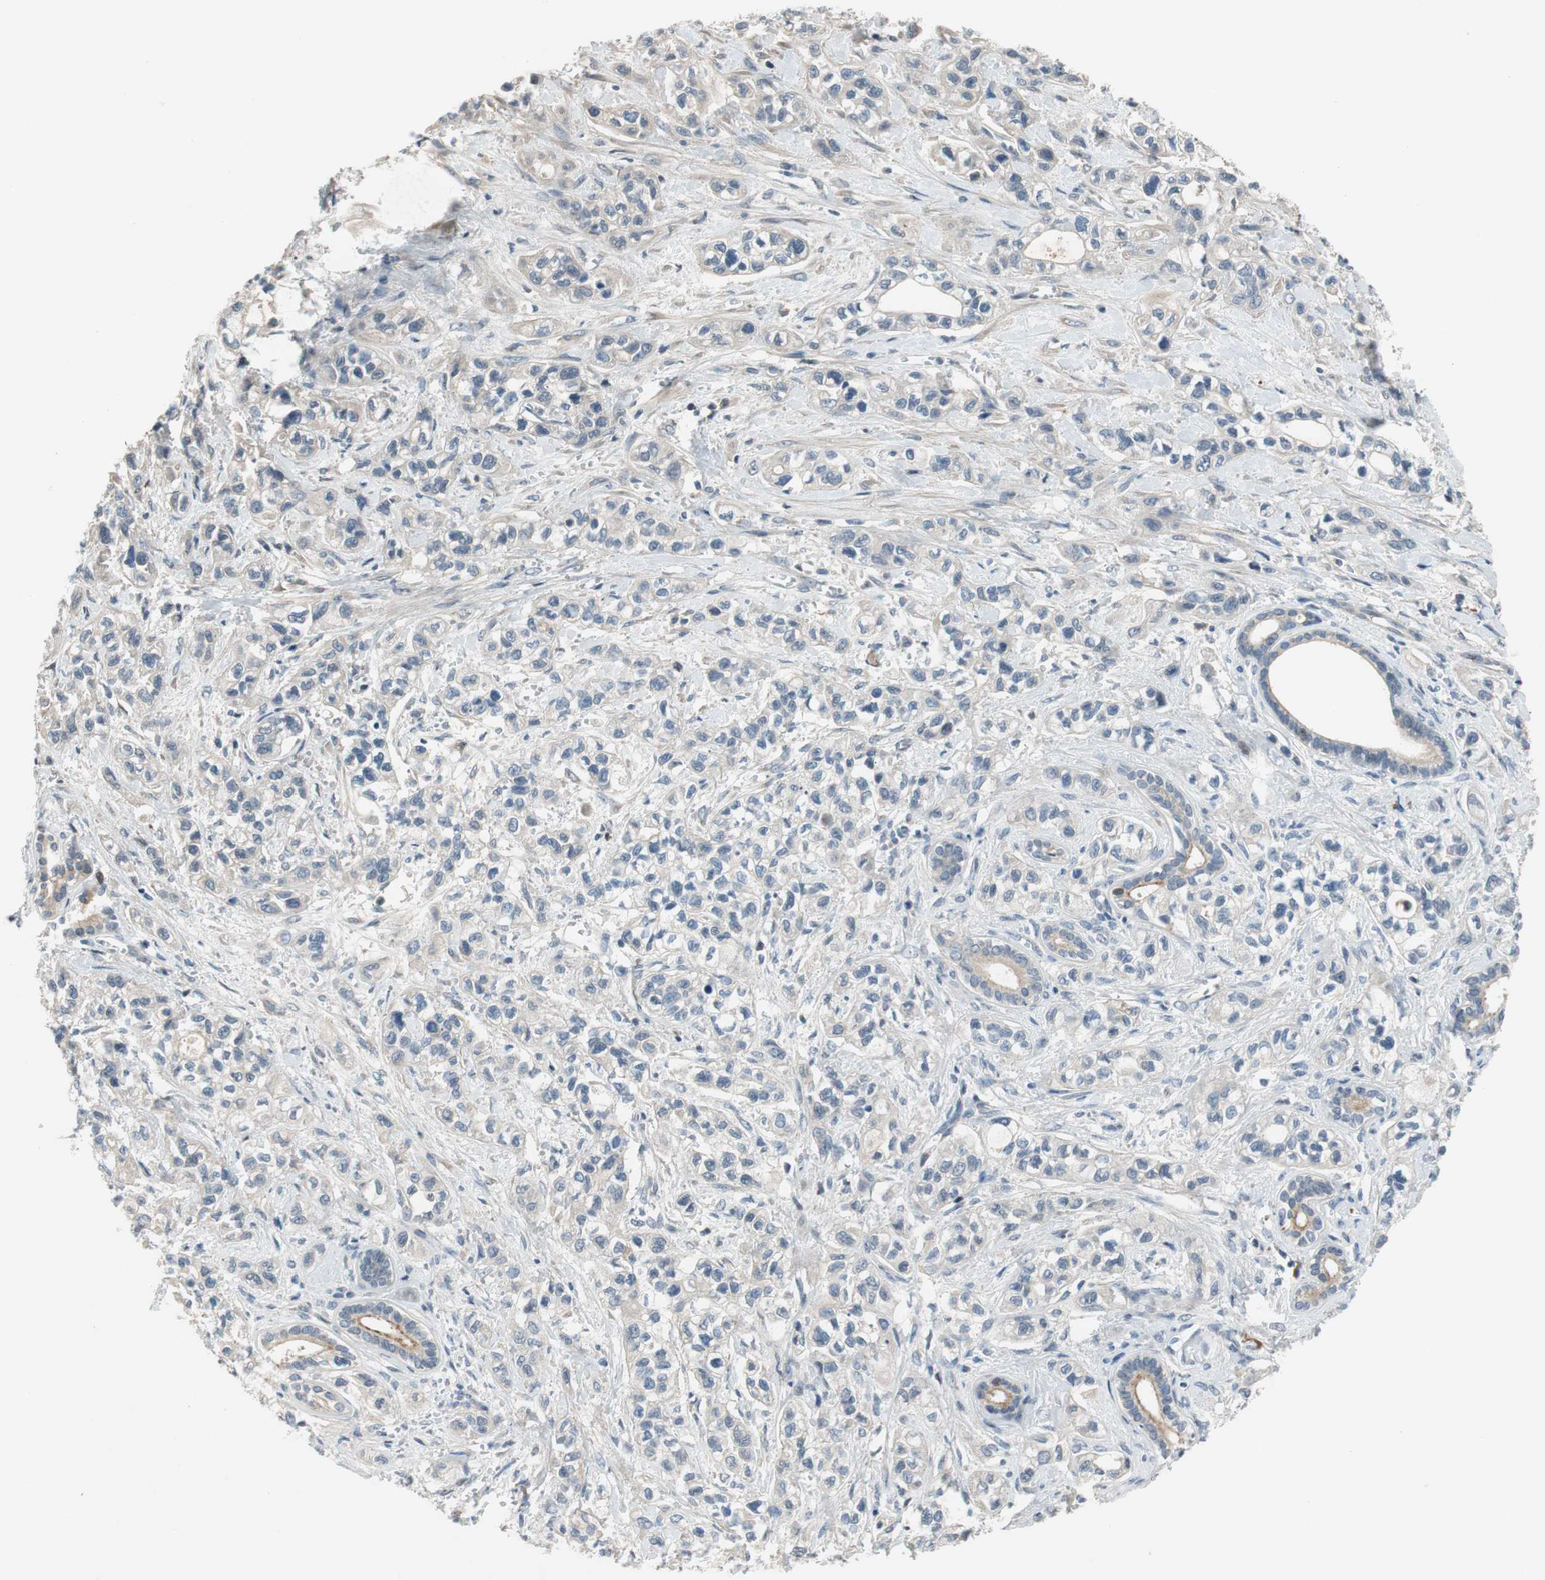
{"staining": {"intensity": "weak", "quantity": "25%-75%", "location": "cytoplasmic/membranous"}, "tissue": "pancreatic cancer", "cell_type": "Tumor cells", "image_type": "cancer", "snomed": [{"axis": "morphology", "description": "Adenocarcinoma, NOS"}, {"axis": "topography", "description": "Pancreas"}], "caption": "An image of human pancreatic adenocarcinoma stained for a protein demonstrates weak cytoplasmic/membranous brown staining in tumor cells.", "gene": "C4A", "patient": {"sex": "male", "age": 74}}